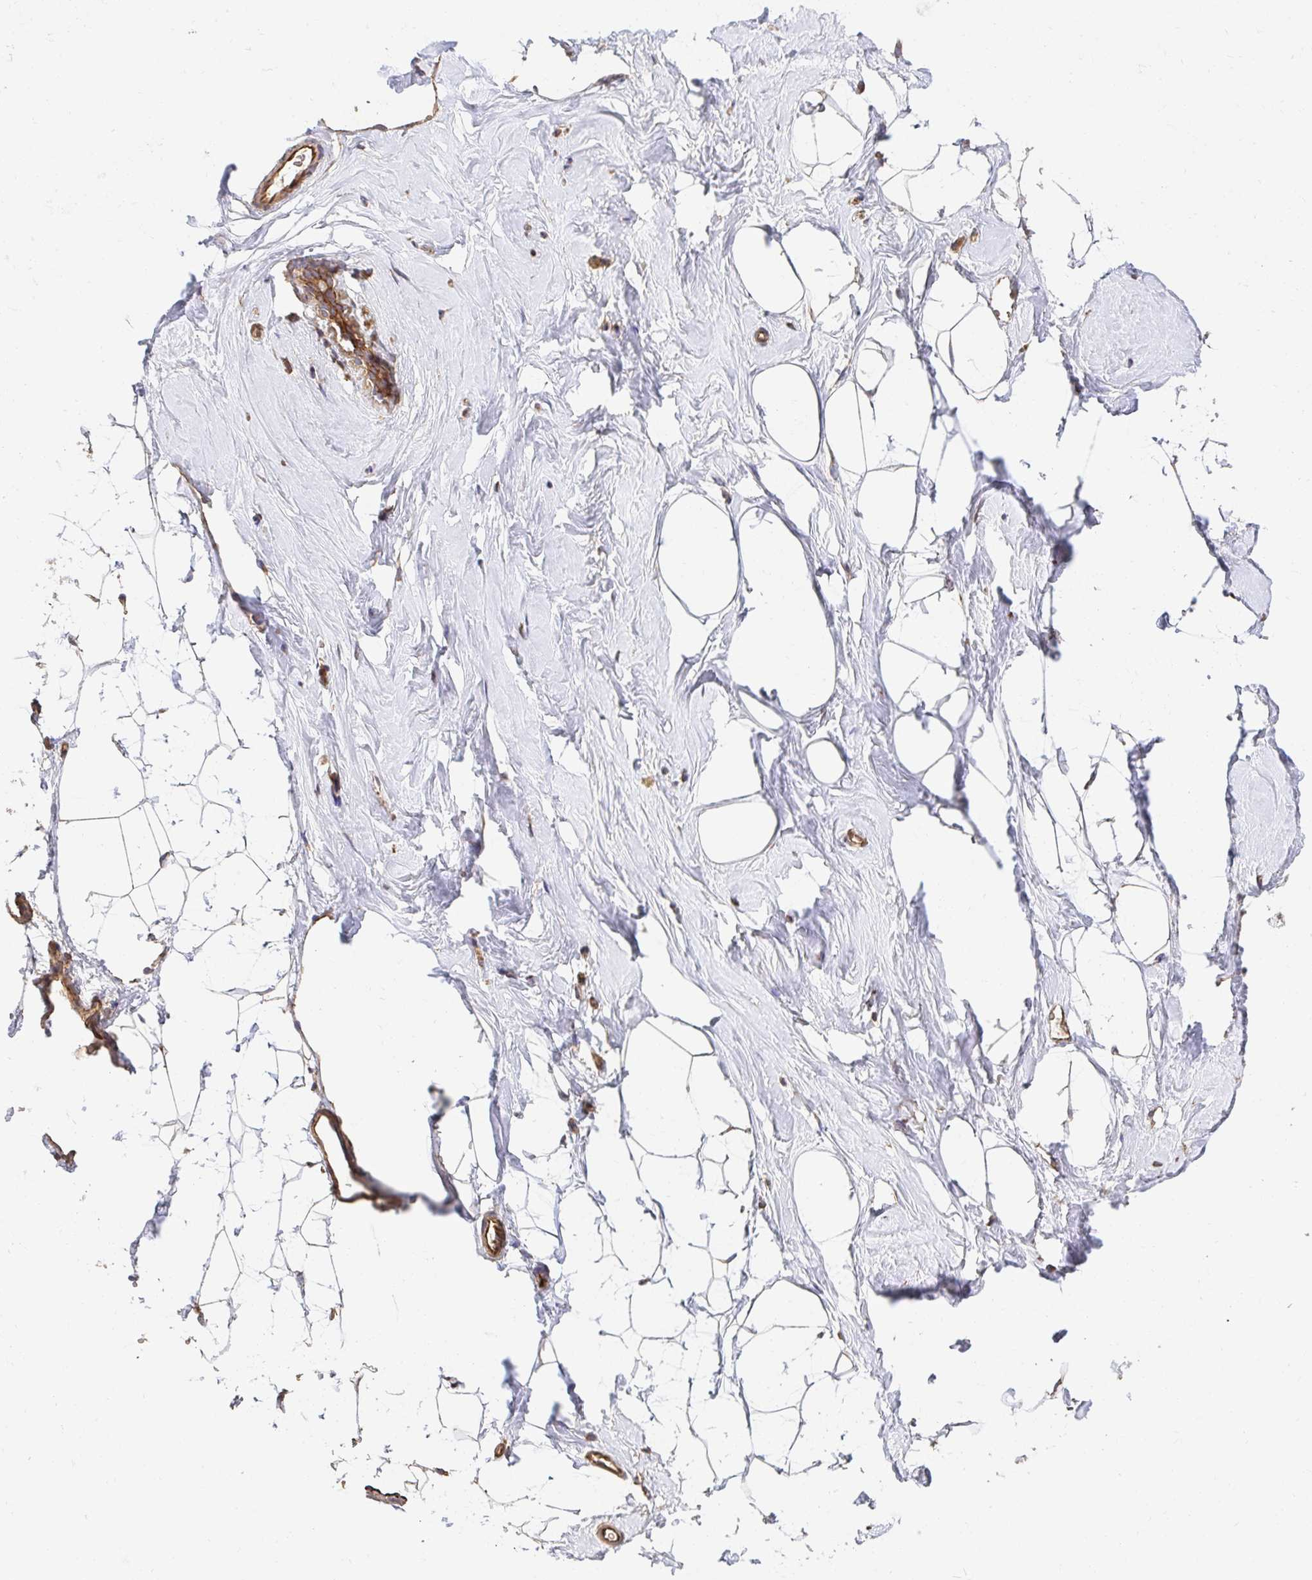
{"staining": {"intensity": "negative", "quantity": "none", "location": "none"}, "tissue": "breast", "cell_type": "Adipocytes", "image_type": "normal", "snomed": [{"axis": "morphology", "description": "Normal tissue, NOS"}, {"axis": "topography", "description": "Breast"}], "caption": "IHC photomicrograph of unremarkable breast: human breast stained with DAB (3,3'-diaminobenzidine) exhibits no significant protein expression in adipocytes.", "gene": "APBB1", "patient": {"sex": "female", "age": 32}}